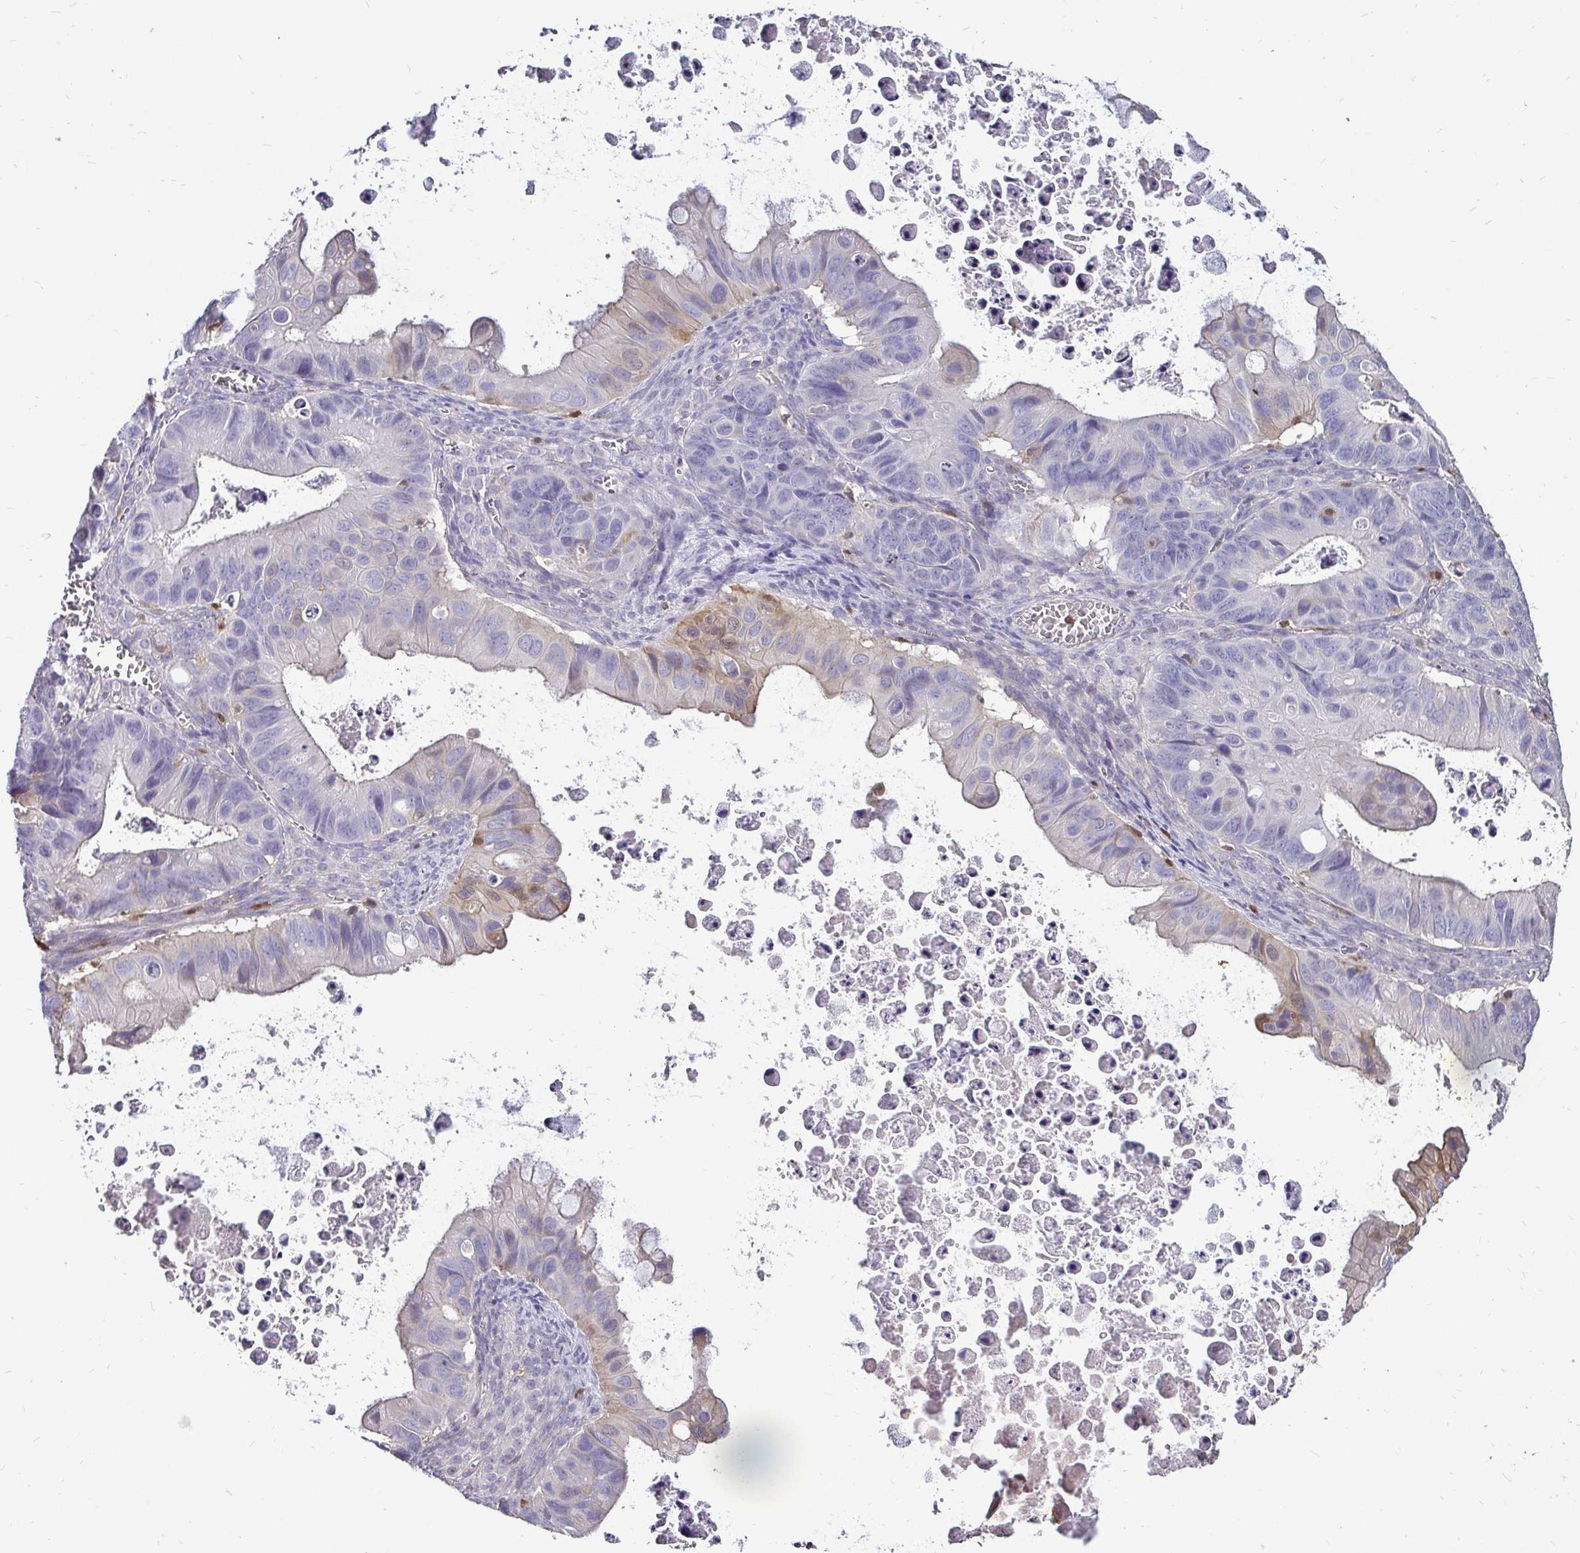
{"staining": {"intensity": "weak", "quantity": "<25%", "location": "cytoplasmic/membranous"}, "tissue": "ovarian cancer", "cell_type": "Tumor cells", "image_type": "cancer", "snomed": [{"axis": "morphology", "description": "Cystadenocarcinoma, mucinous, NOS"}, {"axis": "topography", "description": "Ovary"}], "caption": "Image shows no significant protein positivity in tumor cells of ovarian cancer.", "gene": "ZFP1", "patient": {"sex": "female", "age": 64}}